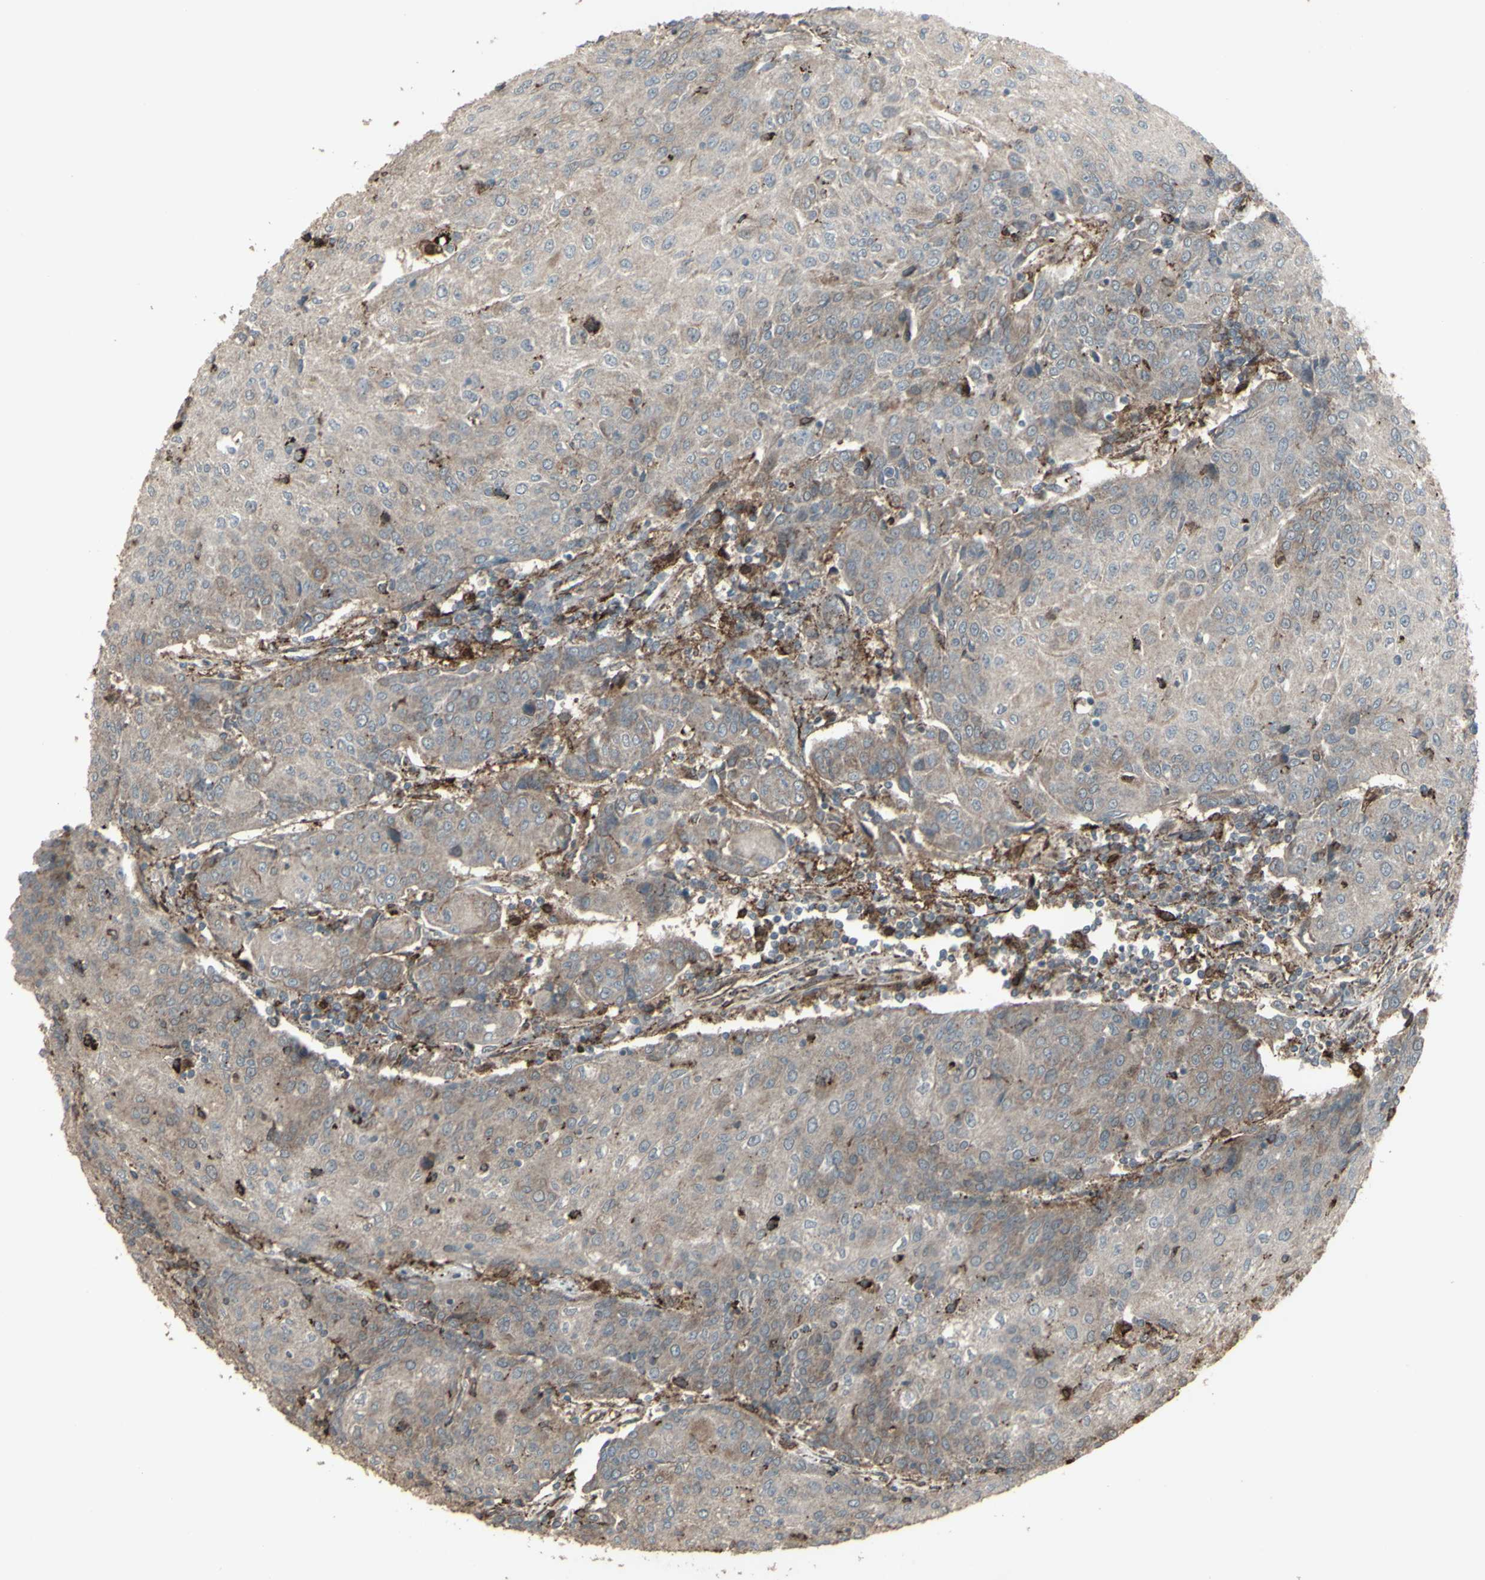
{"staining": {"intensity": "weak", "quantity": ">75%", "location": "cytoplasmic/membranous"}, "tissue": "urothelial cancer", "cell_type": "Tumor cells", "image_type": "cancer", "snomed": [{"axis": "morphology", "description": "Urothelial carcinoma, High grade"}, {"axis": "topography", "description": "Urinary bladder"}], "caption": "Tumor cells exhibit weak cytoplasmic/membranous staining in approximately >75% of cells in high-grade urothelial carcinoma.", "gene": "SMO", "patient": {"sex": "female", "age": 85}}